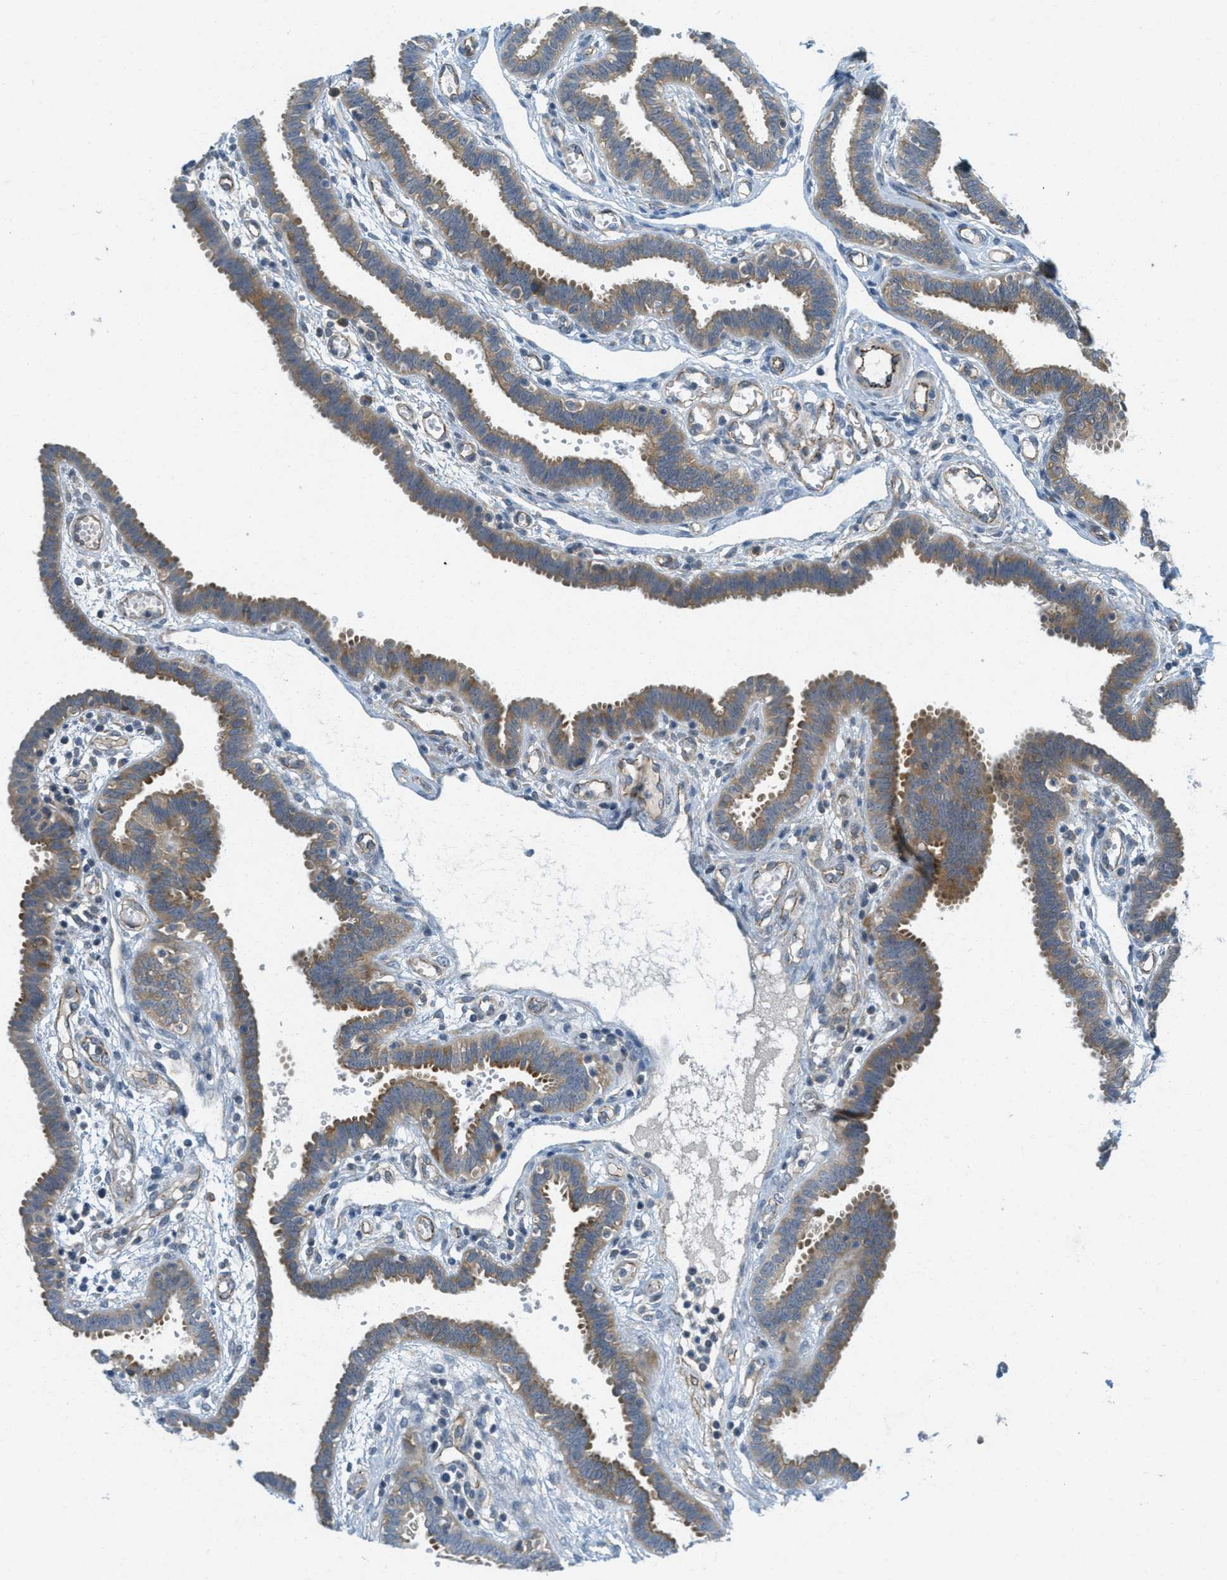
{"staining": {"intensity": "moderate", "quantity": ">75%", "location": "cytoplasmic/membranous"}, "tissue": "fallopian tube", "cell_type": "Glandular cells", "image_type": "normal", "snomed": [{"axis": "morphology", "description": "Normal tissue, NOS"}, {"axis": "topography", "description": "Fallopian tube"}, {"axis": "topography", "description": "Placenta"}], "caption": "Protein staining of benign fallopian tube shows moderate cytoplasmic/membranous staining in approximately >75% of glandular cells. (brown staining indicates protein expression, while blue staining denotes nuclei).", "gene": "JCAD", "patient": {"sex": "female", "age": 32}}